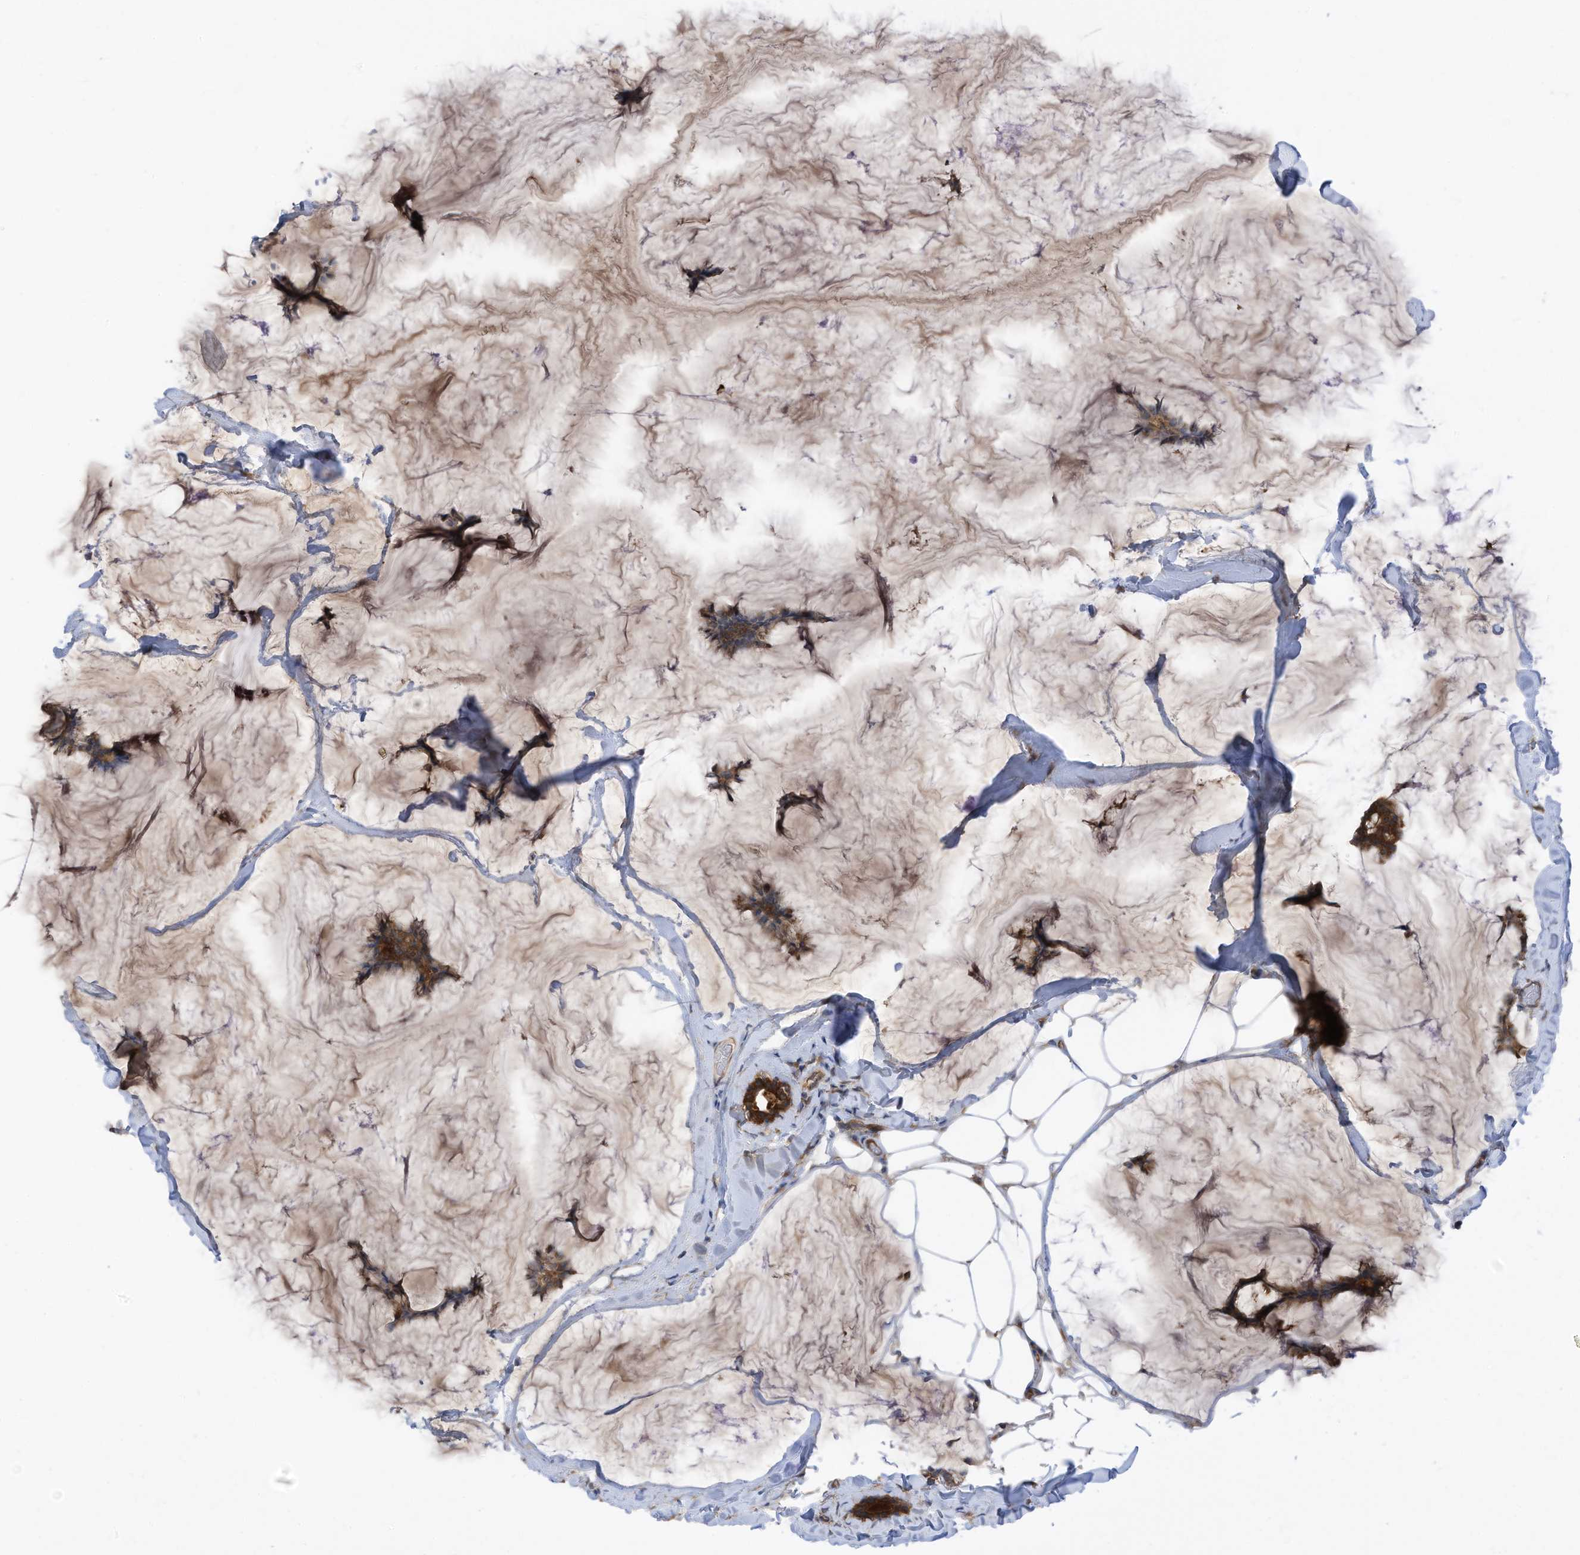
{"staining": {"intensity": "strong", "quantity": ">75%", "location": "cytoplasmic/membranous"}, "tissue": "breast cancer", "cell_type": "Tumor cells", "image_type": "cancer", "snomed": [{"axis": "morphology", "description": "Duct carcinoma"}, {"axis": "topography", "description": "Breast"}], "caption": "The histopathology image shows a brown stain indicating the presence of a protein in the cytoplasmic/membranous of tumor cells in breast cancer. The protein of interest is shown in brown color, while the nuclei are stained blue.", "gene": "REPS1", "patient": {"sex": "female", "age": 93}}